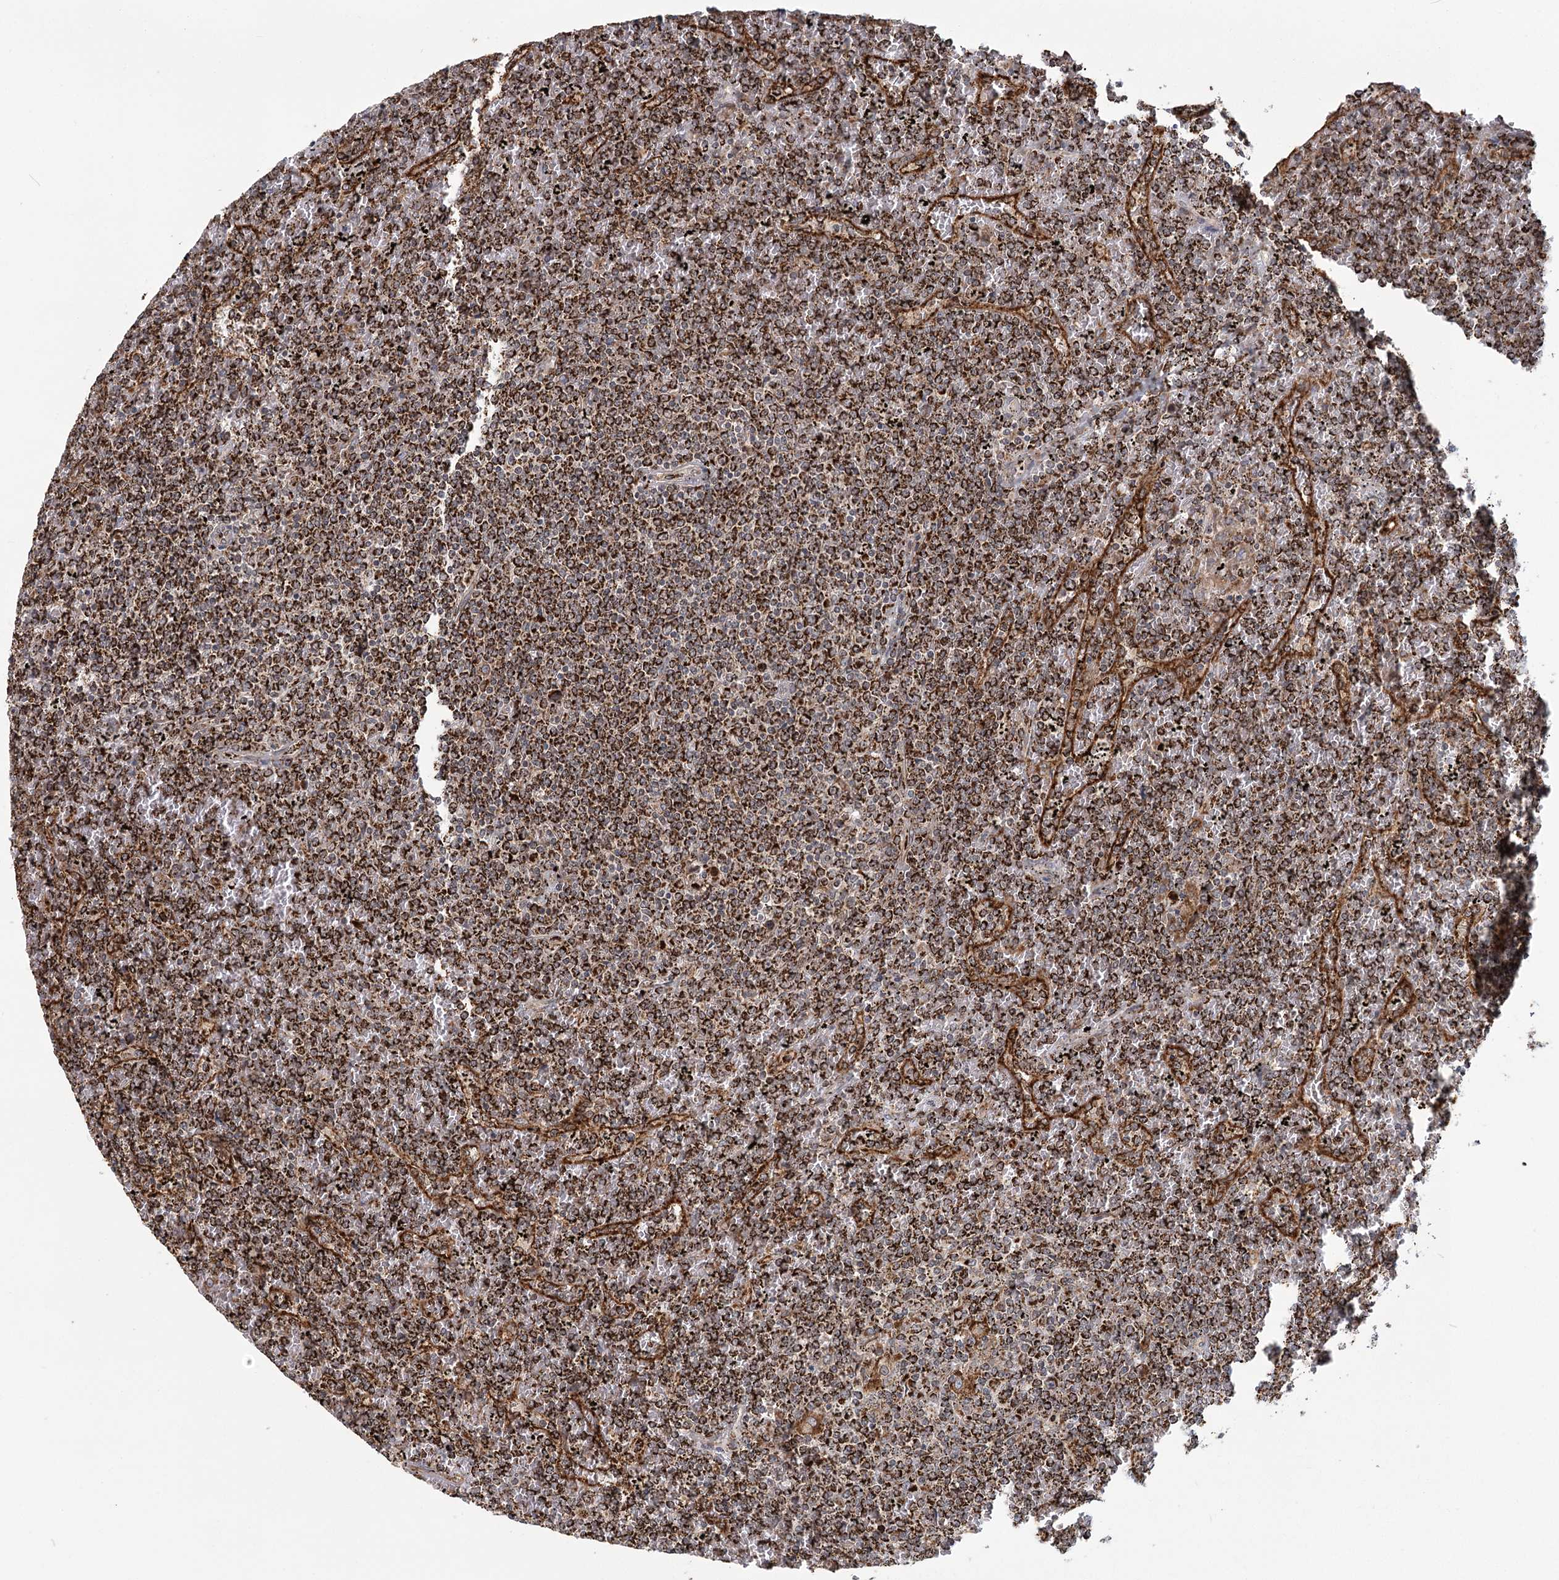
{"staining": {"intensity": "strong", "quantity": ">75%", "location": "cytoplasmic/membranous"}, "tissue": "lymphoma", "cell_type": "Tumor cells", "image_type": "cancer", "snomed": [{"axis": "morphology", "description": "Malignant lymphoma, non-Hodgkin's type, Low grade"}, {"axis": "topography", "description": "Spleen"}], "caption": "Malignant lymphoma, non-Hodgkin's type (low-grade) tissue displays strong cytoplasmic/membranous expression in about >75% of tumor cells", "gene": "LACTB", "patient": {"sex": "female", "age": 19}}